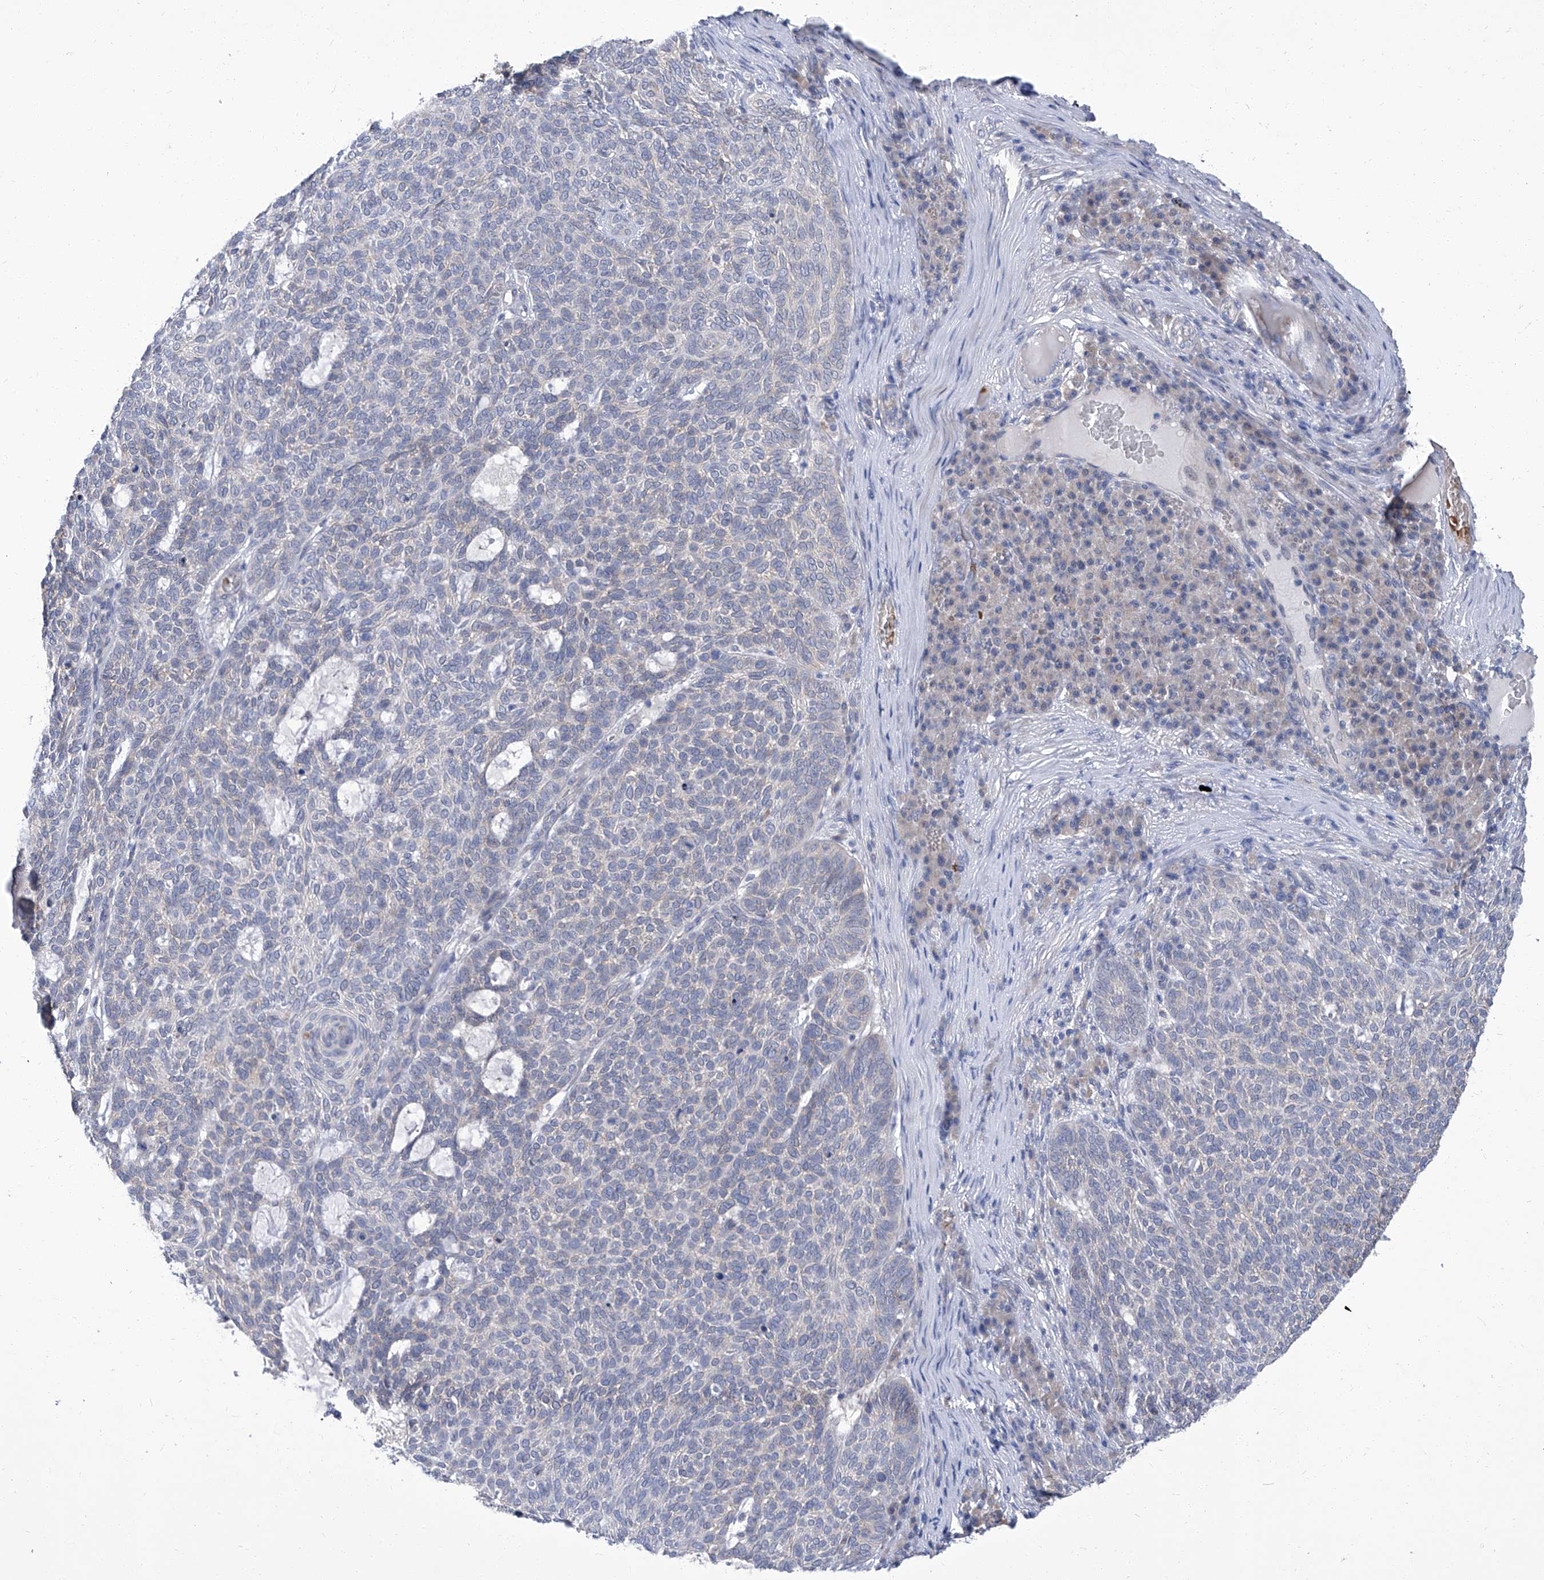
{"staining": {"intensity": "negative", "quantity": "none", "location": "none"}, "tissue": "skin cancer", "cell_type": "Tumor cells", "image_type": "cancer", "snomed": [{"axis": "morphology", "description": "Squamous cell carcinoma, NOS"}, {"axis": "topography", "description": "Skin"}], "caption": "An image of skin cancer stained for a protein demonstrates no brown staining in tumor cells.", "gene": "PARD3", "patient": {"sex": "female", "age": 90}}